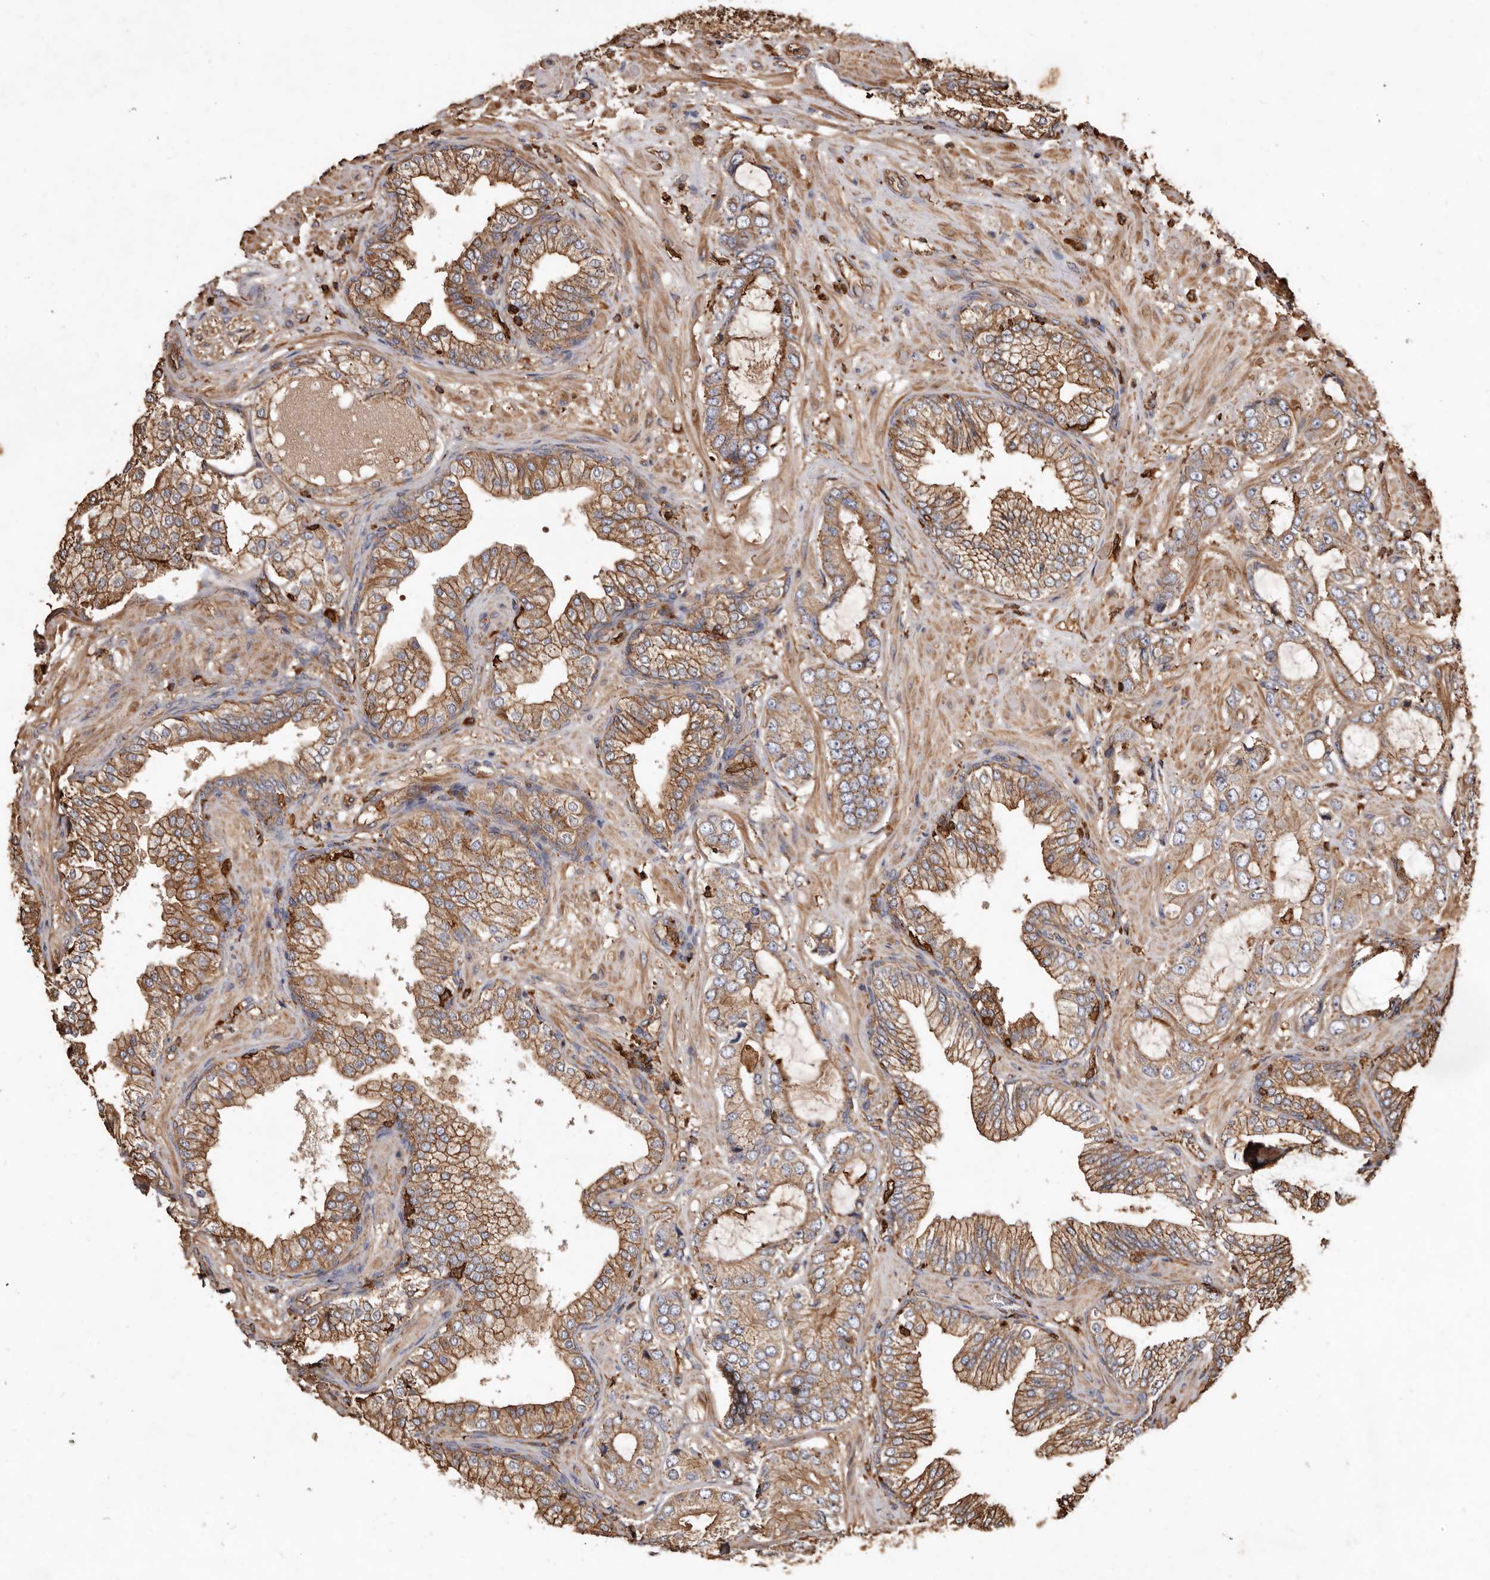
{"staining": {"intensity": "moderate", "quantity": ">75%", "location": "cytoplasmic/membranous"}, "tissue": "prostate cancer", "cell_type": "Tumor cells", "image_type": "cancer", "snomed": [{"axis": "morphology", "description": "Adenocarcinoma, High grade"}, {"axis": "topography", "description": "Prostate"}], "caption": "Immunohistochemistry of human prostate adenocarcinoma (high-grade) reveals medium levels of moderate cytoplasmic/membranous staining in about >75% of tumor cells. (brown staining indicates protein expression, while blue staining denotes nuclei).", "gene": "COQ8B", "patient": {"sex": "male", "age": 59}}